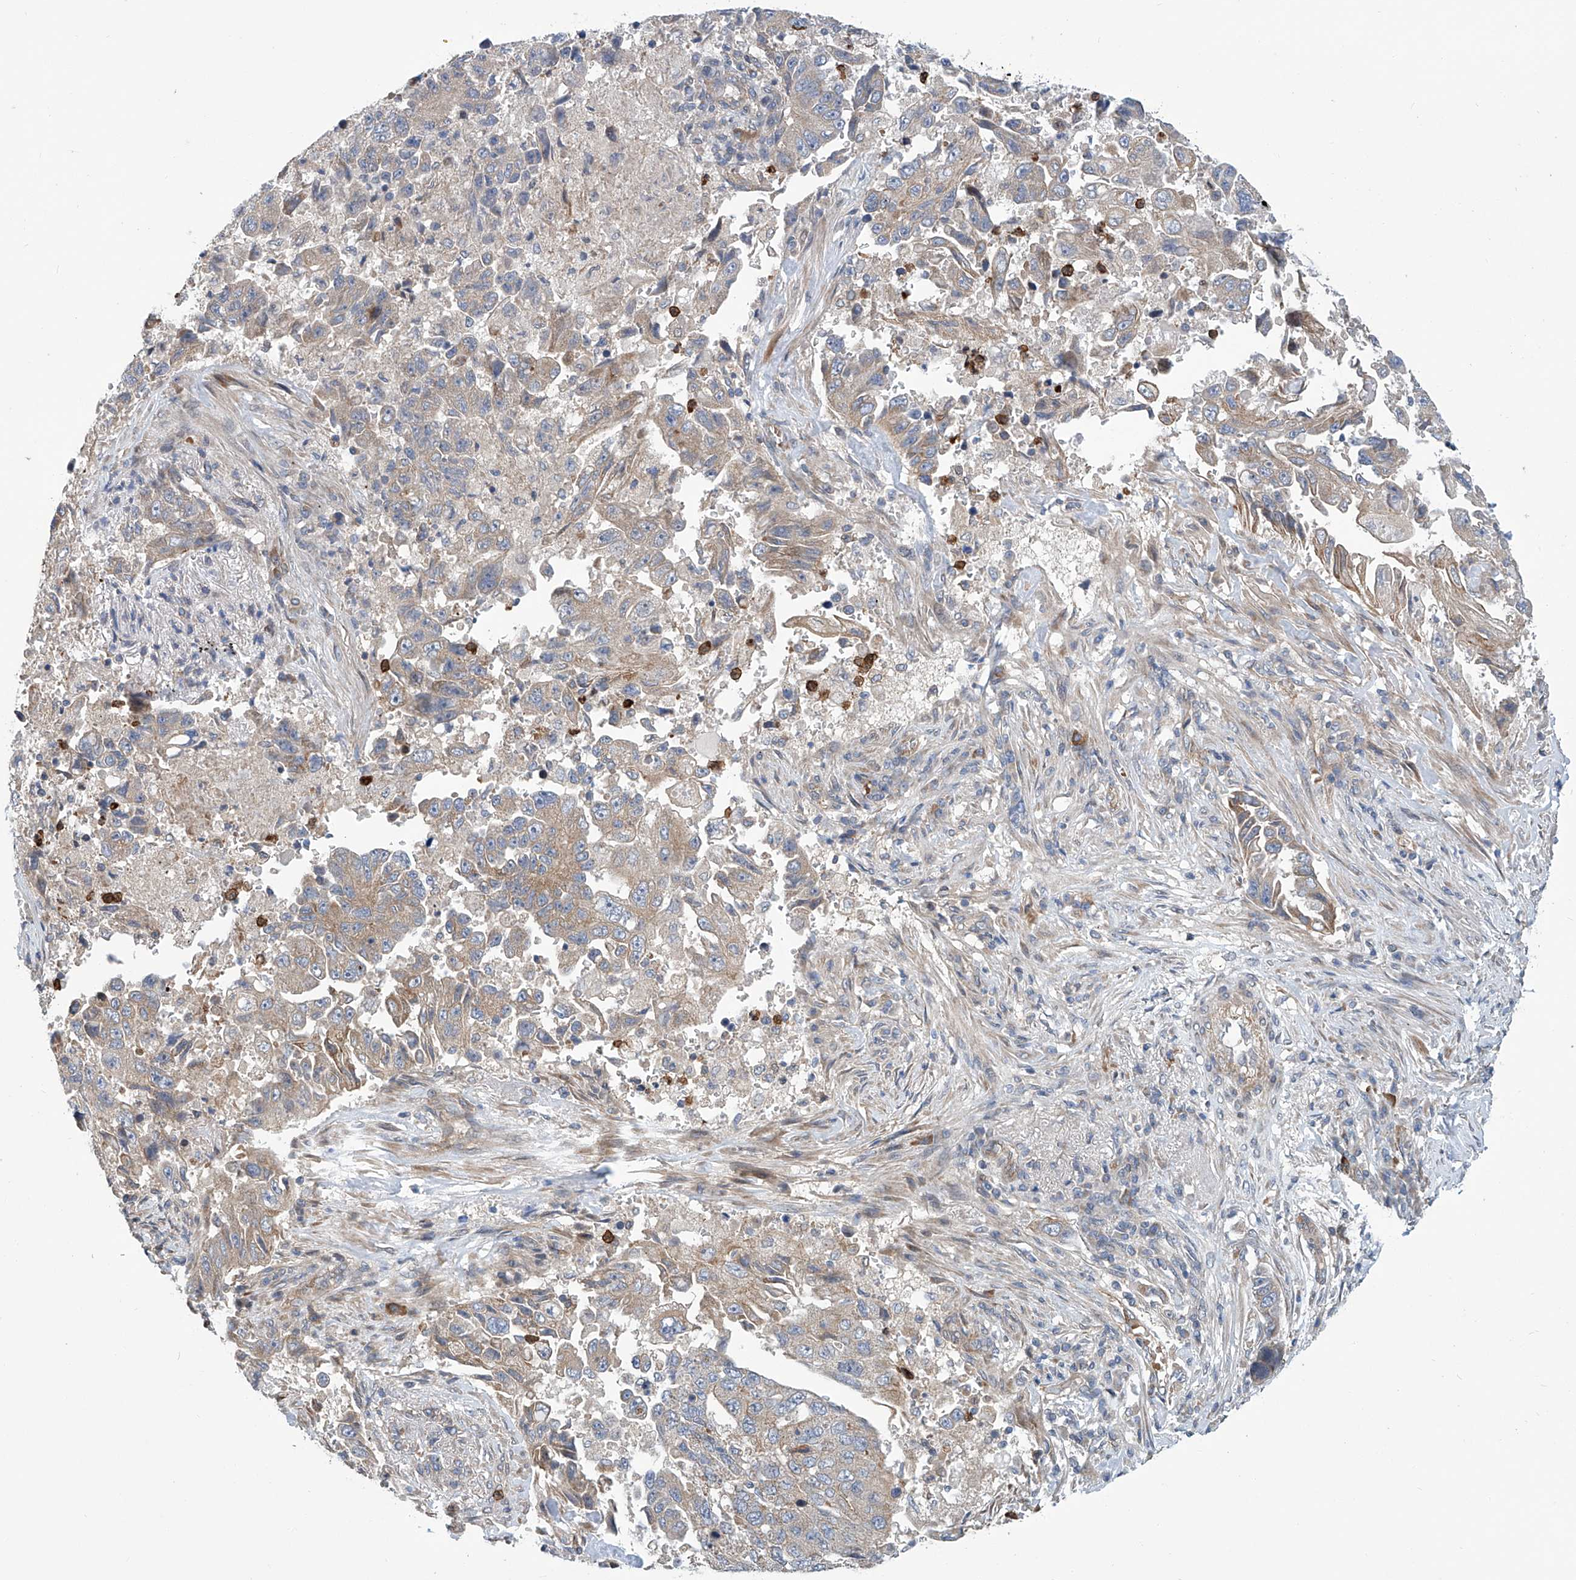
{"staining": {"intensity": "weak", "quantity": "<25%", "location": "cytoplasmic/membranous"}, "tissue": "lung cancer", "cell_type": "Tumor cells", "image_type": "cancer", "snomed": [{"axis": "morphology", "description": "Adenocarcinoma, NOS"}, {"axis": "topography", "description": "Lung"}], "caption": "The immunohistochemistry image has no significant positivity in tumor cells of lung cancer (adenocarcinoma) tissue. (DAB (3,3'-diaminobenzidine) immunohistochemistry with hematoxylin counter stain).", "gene": "EIF2D", "patient": {"sex": "female", "age": 51}}